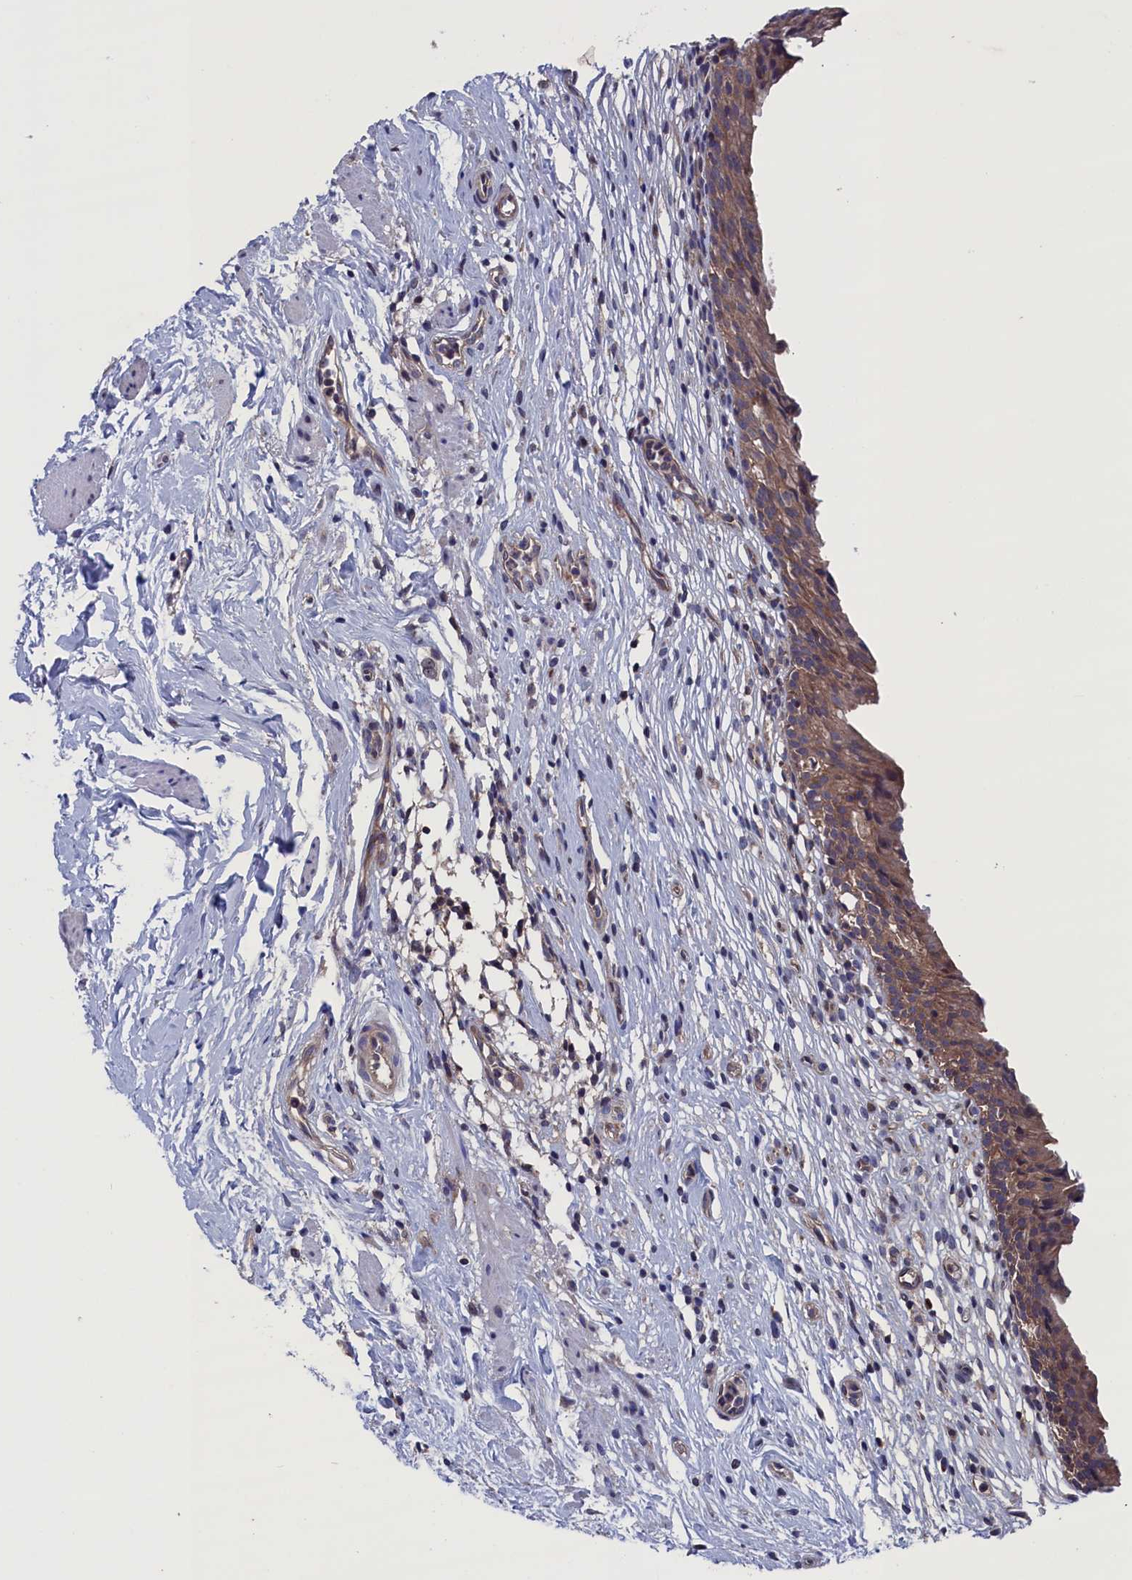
{"staining": {"intensity": "moderate", "quantity": ">75%", "location": "cytoplasmic/membranous"}, "tissue": "urinary bladder", "cell_type": "Urothelial cells", "image_type": "normal", "snomed": [{"axis": "morphology", "description": "Normal tissue, NOS"}, {"axis": "morphology", "description": "Inflammation, NOS"}, {"axis": "topography", "description": "Urinary bladder"}], "caption": "Immunohistochemistry micrograph of unremarkable urinary bladder: urinary bladder stained using immunohistochemistry demonstrates medium levels of moderate protein expression localized specifically in the cytoplasmic/membranous of urothelial cells, appearing as a cytoplasmic/membranous brown color.", "gene": "SPATA13", "patient": {"sex": "male", "age": 63}}